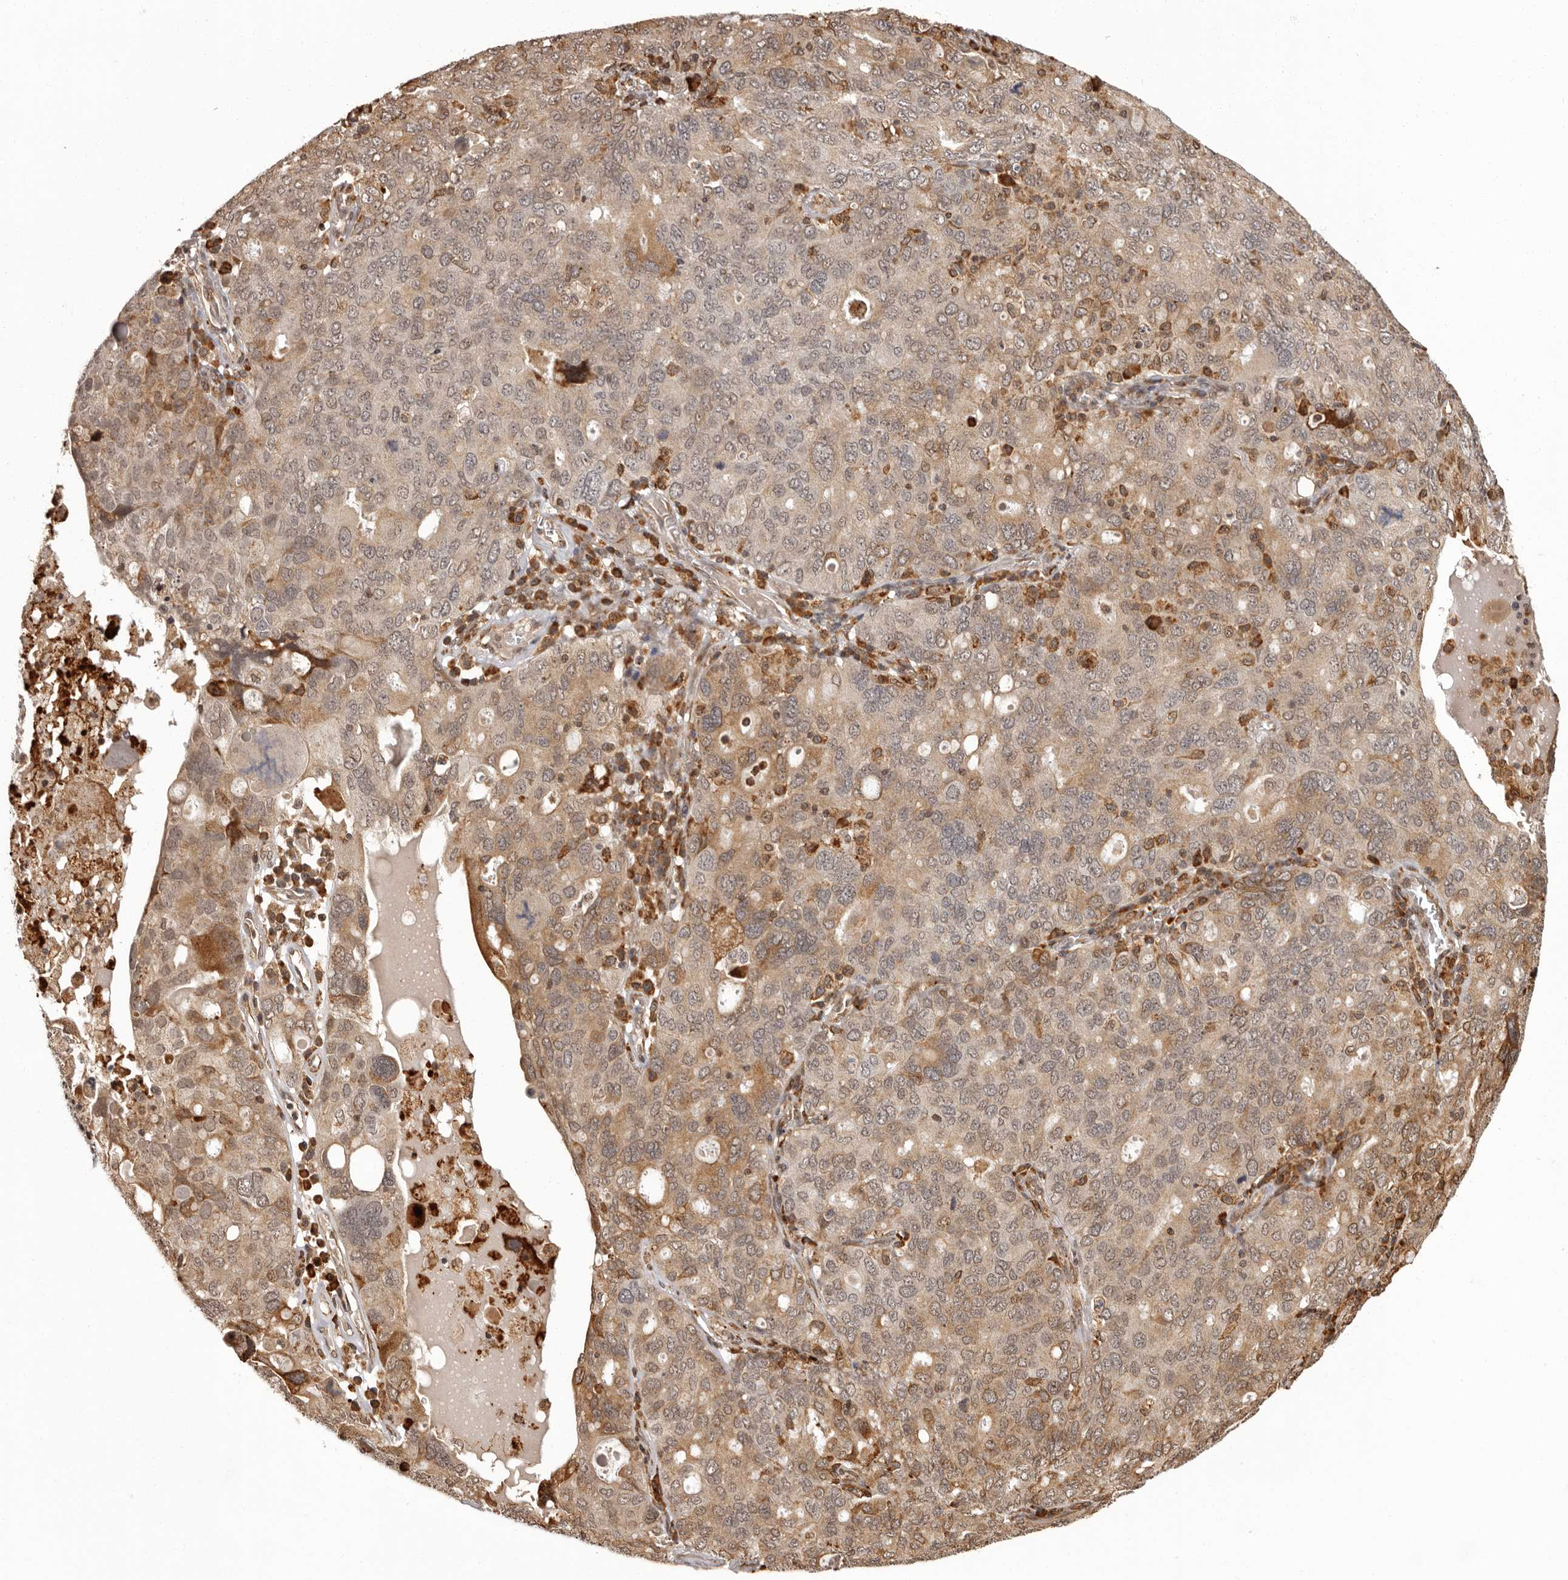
{"staining": {"intensity": "weak", "quantity": ">75%", "location": "cytoplasmic/membranous,nuclear"}, "tissue": "ovarian cancer", "cell_type": "Tumor cells", "image_type": "cancer", "snomed": [{"axis": "morphology", "description": "Carcinoma, endometroid"}, {"axis": "topography", "description": "Ovary"}], "caption": "Tumor cells demonstrate weak cytoplasmic/membranous and nuclear staining in approximately >75% of cells in endometroid carcinoma (ovarian).", "gene": "IL32", "patient": {"sex": "female", "age": 62}}